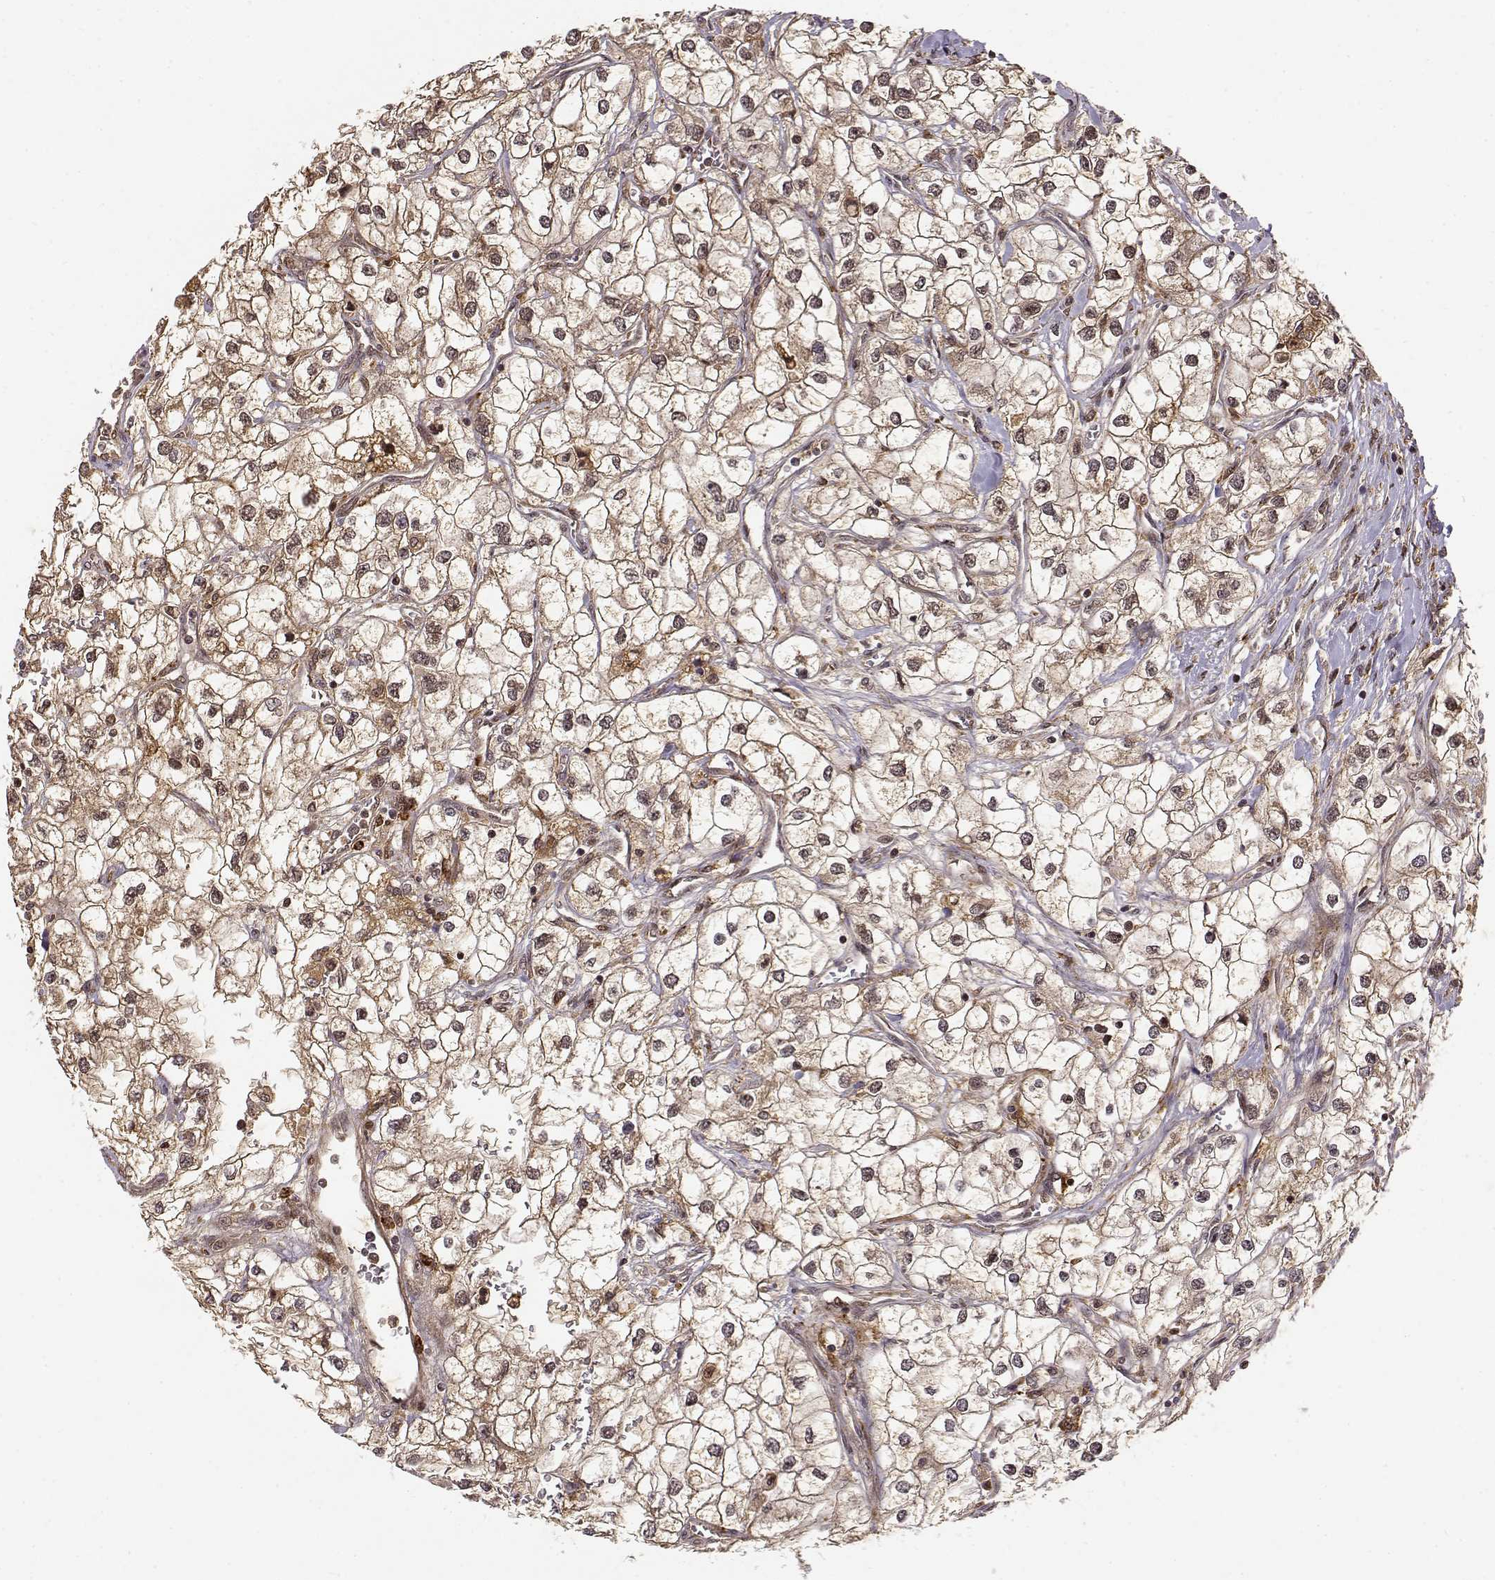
{"staining": {"intensity": "moderate", "quantity": ">75%", "location": "cytoplasmic/membranous"}, "tissue": "renal cancer", "cell_type": "Tumor cells", "image_type": "cancer", "snomed": [{"axis": "morphology", "description": "Adenocarcinoma, NOS"}, {"axis": "topography", "description": "Kidney"}], "caption": "A brown stain highlights moderate cytoplasmic/membranous positivity of a protein in adenocarcinoma (renal) tumor cells.", "gene": "MAEA", "patient": {"sex": "male", "age": 59}}